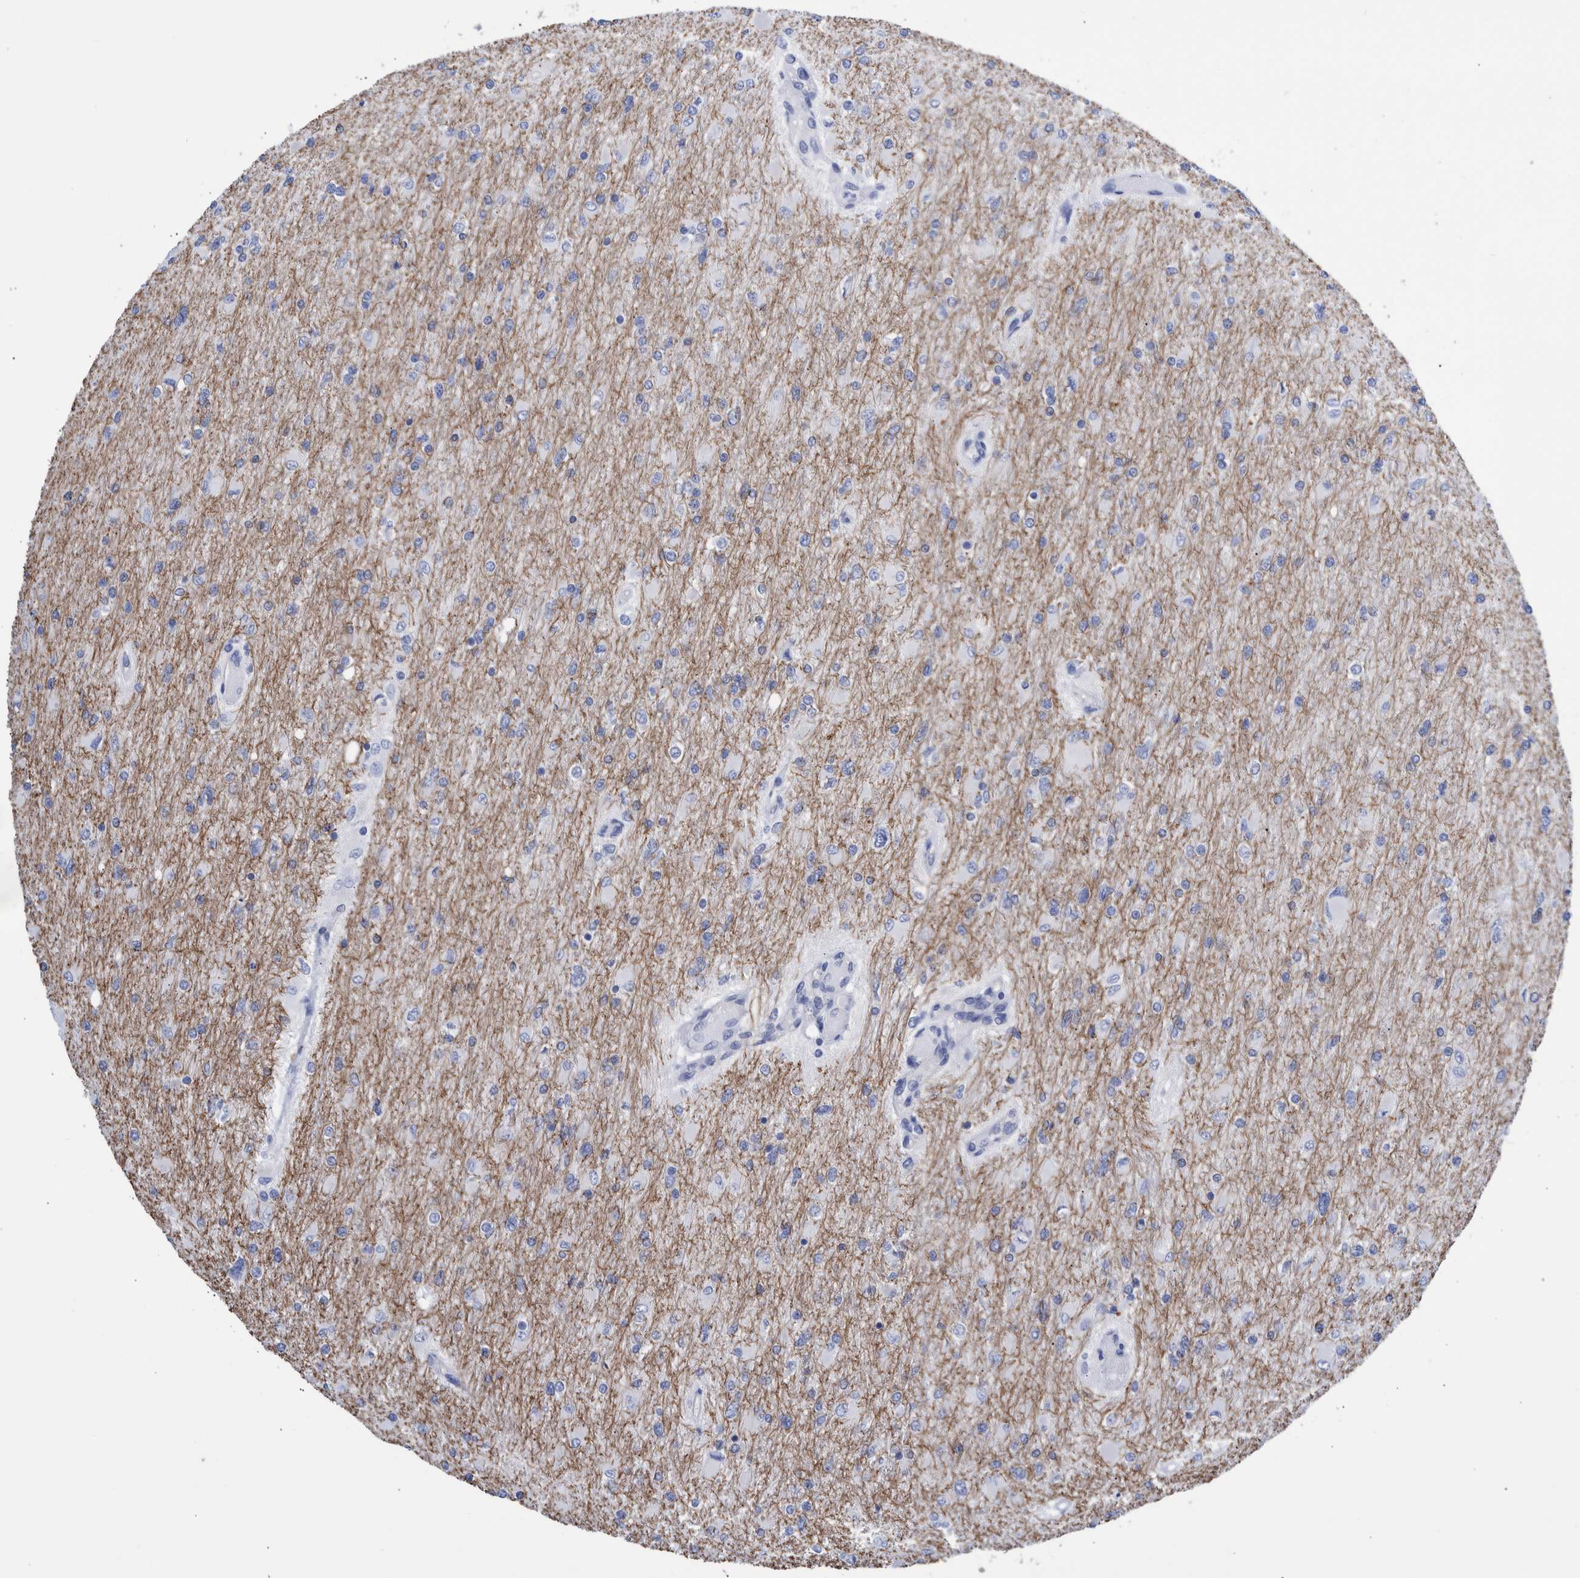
{"staining": {"intensity": "negative", "quantity": "none", "location": "none"}, "tissue": "glioma", "cell_type": "Tumor cells", "image_type": "cancer", "snomed": [{"axis": "morphology", "description": "Glioma, malignant, High grade"}, {"axis": "topography", "description": "Cerebral cortex"}], "caption": "A photomicrograph of human glioma is negative for staining in tumor cells.", "gene": "PPP3CC", "patient": {"sex": "female", "age": 36}}